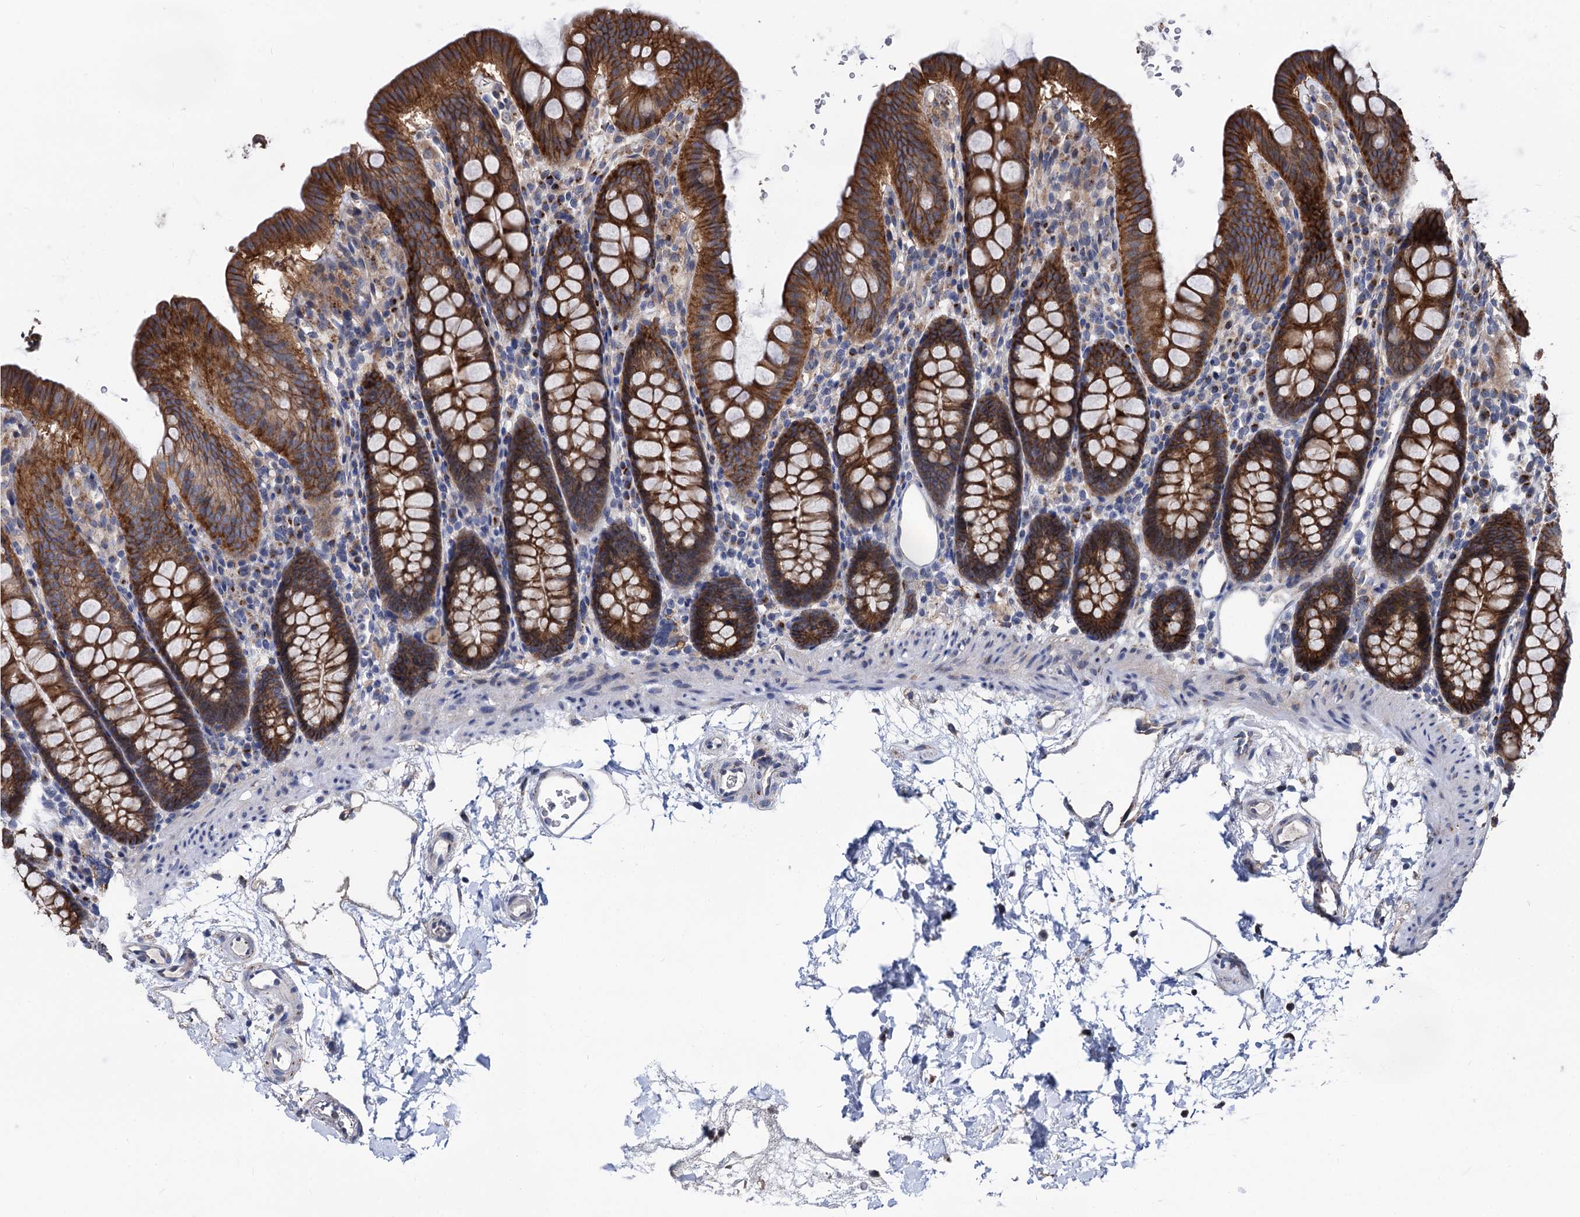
{"staining": {"intensity": "weak", "quantity": "25%-75%", "location": "cytoplasmic/membranous"}, "tissue": "colon", "cell_type": "Endothelial cells", "image_type": "normal", "snomed": [{"axis": "morphology", "description": "Normal tissue, NOS"}, {"axis": "topography", "description": "Colon"}], "caption": "Immunohistochemistry (IHC) (DAB) staining of unremarkable human colon exhibits weak cytoplasmic/membranous protein positivity in about 25%-75% of endothelial cells. (Brightfield microscopy of DAB IHC at high magnification).", "gene": "SMAGP", "patient": {"sex": "male", "age": 75}}